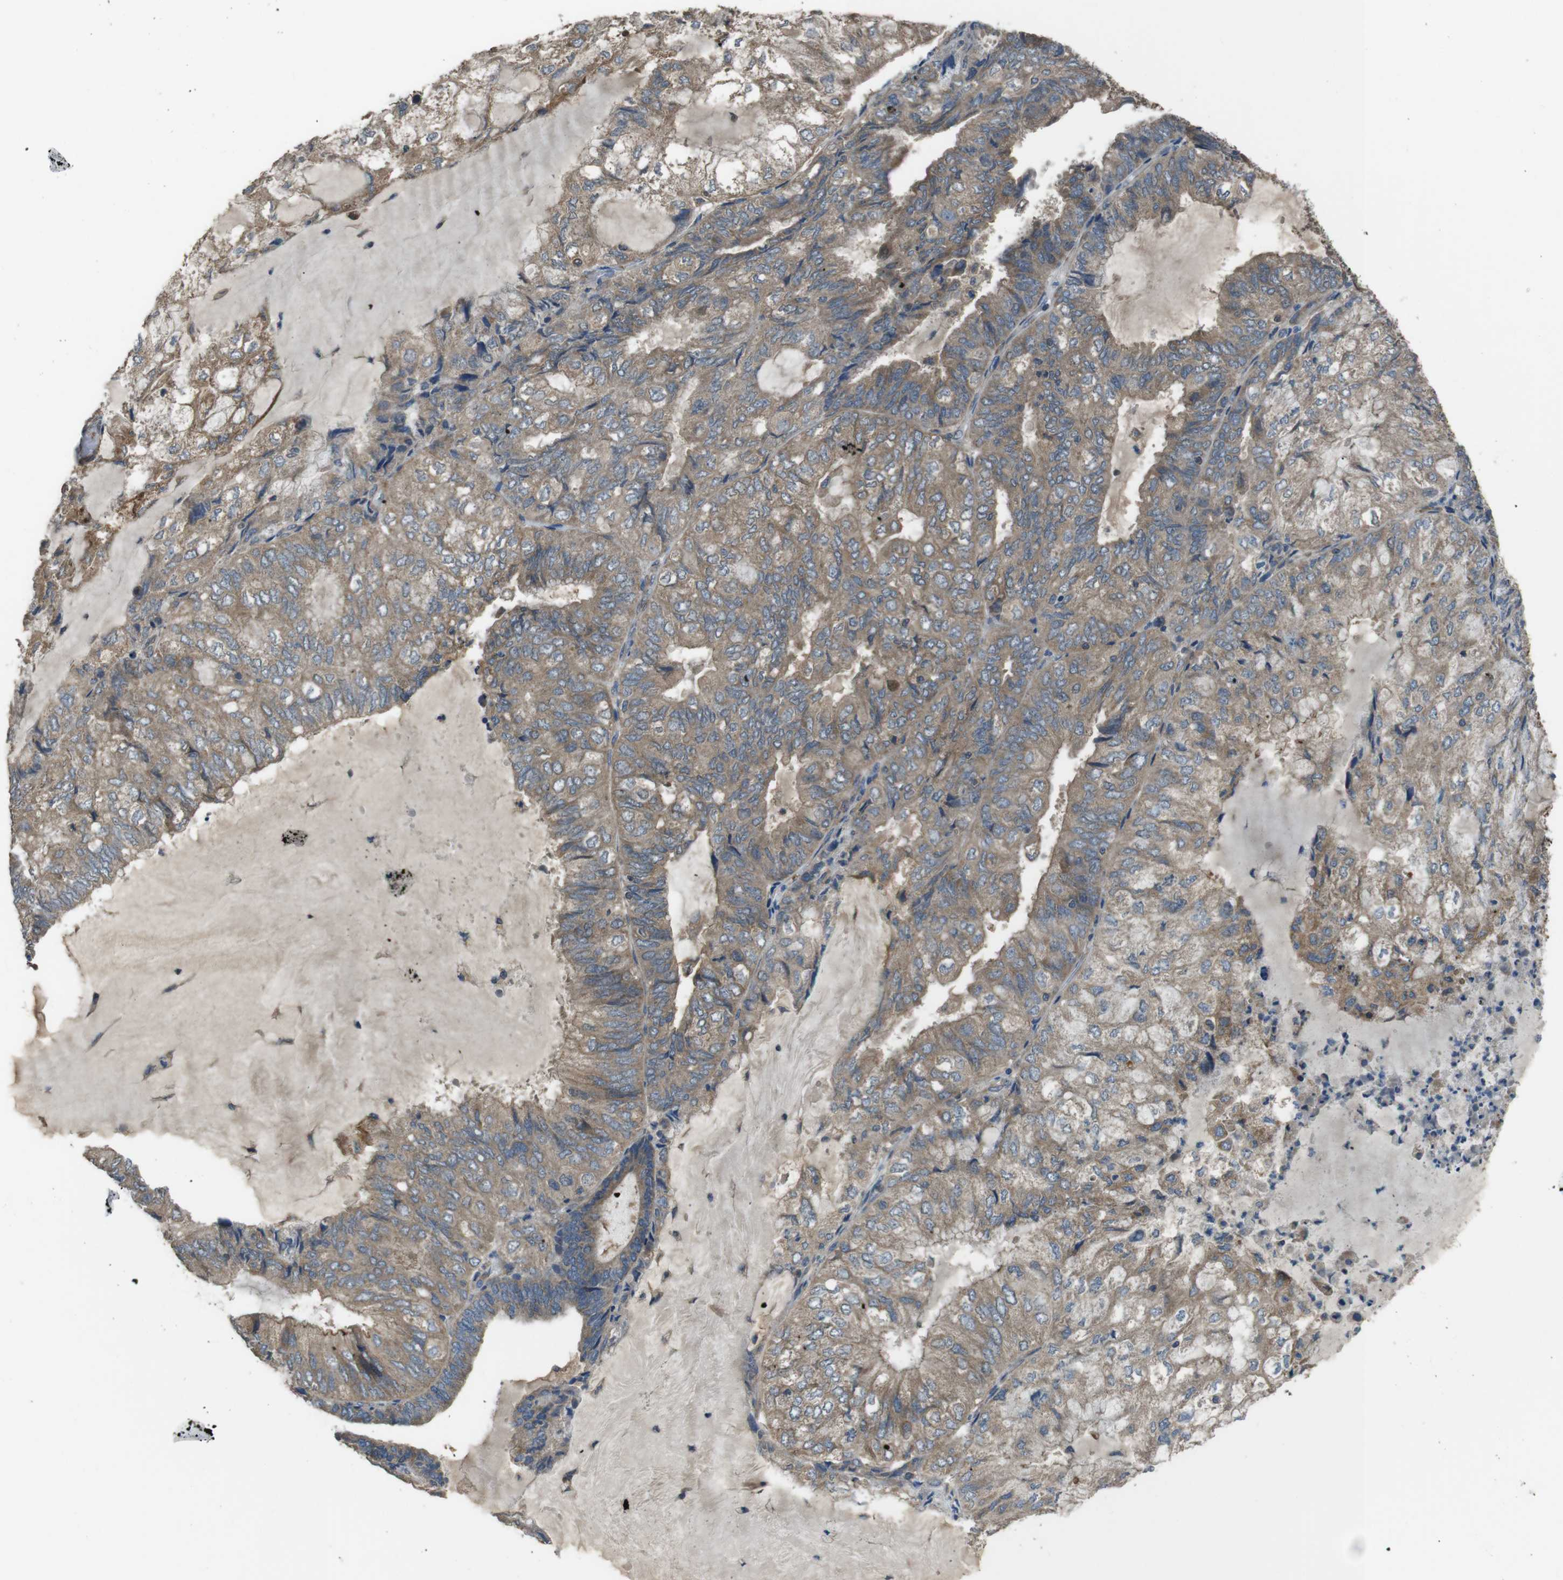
{"staining": {"intensity": "moderate", "quantity": ">75%", "location": "cytoplasmic/membranous"}, "tissue": "endometrial cancer", "cell_type": "Tumor cells", "image_type": "cancer", "snomed": [{"axis": "morphology", "description": "Adenocarcinoma, NOS"}, {"axis": "topography", "description": "Endometrium"}], "caption": "A brown stain highlights moderate cytoplasmic/membranous expression of a protein in human endometrial cancer (adenocarcinoma) tumor cells. The protein of interest is stained brown, and the nuclei are stained in blue (DAB IHC with brightfield microscopy, high magnification).", "gene": "FUT2", "patient": {"sex": "female", "age": 81}}